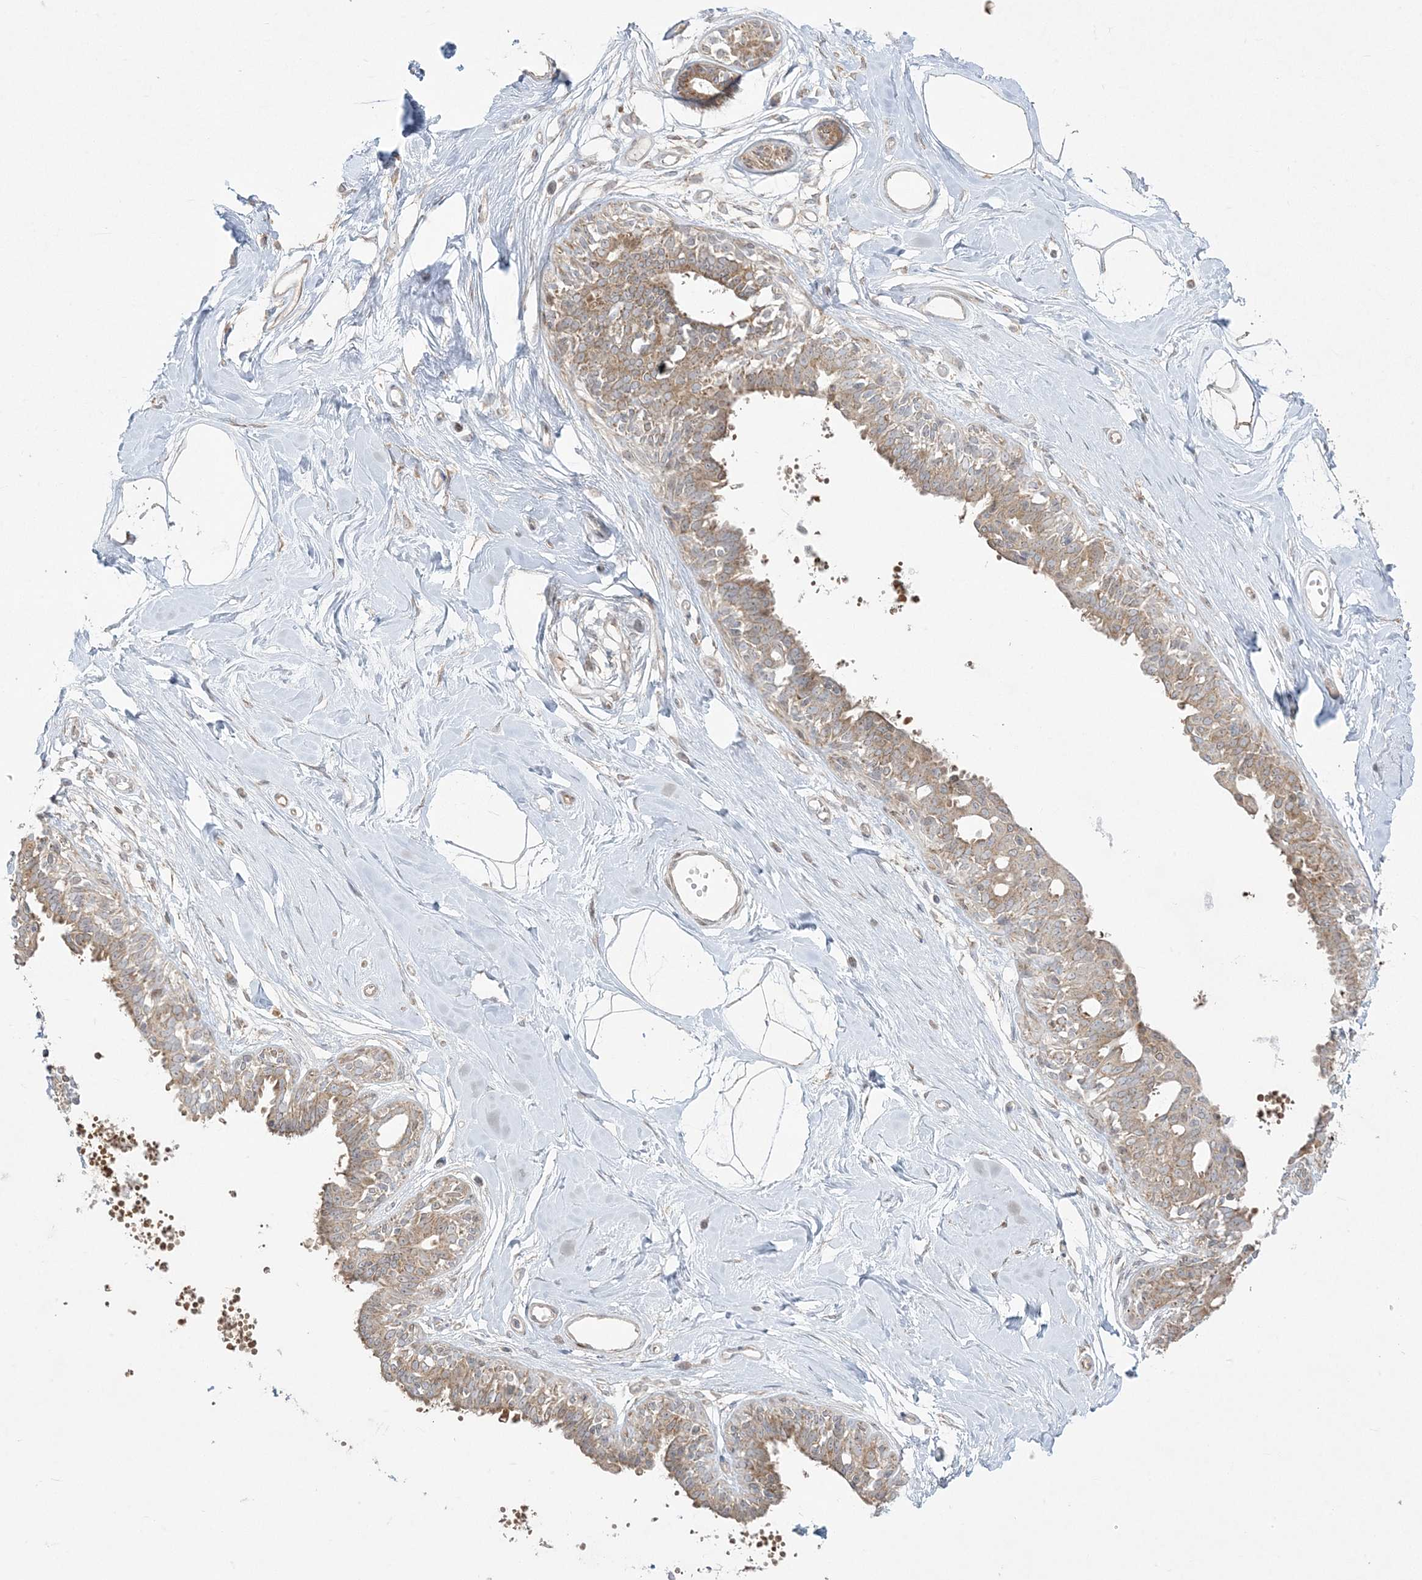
{"staining": {"intensity": "weak", "quantity": ">75%", "location": "cytoplasmic/membranous"}, "tissue": "breast", "cell_type": "Adipocytes", "image_type": "normal", "snomed": [{"axis": "morphology", "description": "Normal tissue, NOS"}, {"axis": "topography", "description": "Breast"}], "caption": "IHC histopathology image of benign breast stained for a protein (brown), which shows low levels of weak cytoplasmic/membranous positivity in about >75% of adipocytes.", "gene": "ZC3H6", "patient": {"sex": "female", "age": 45}}